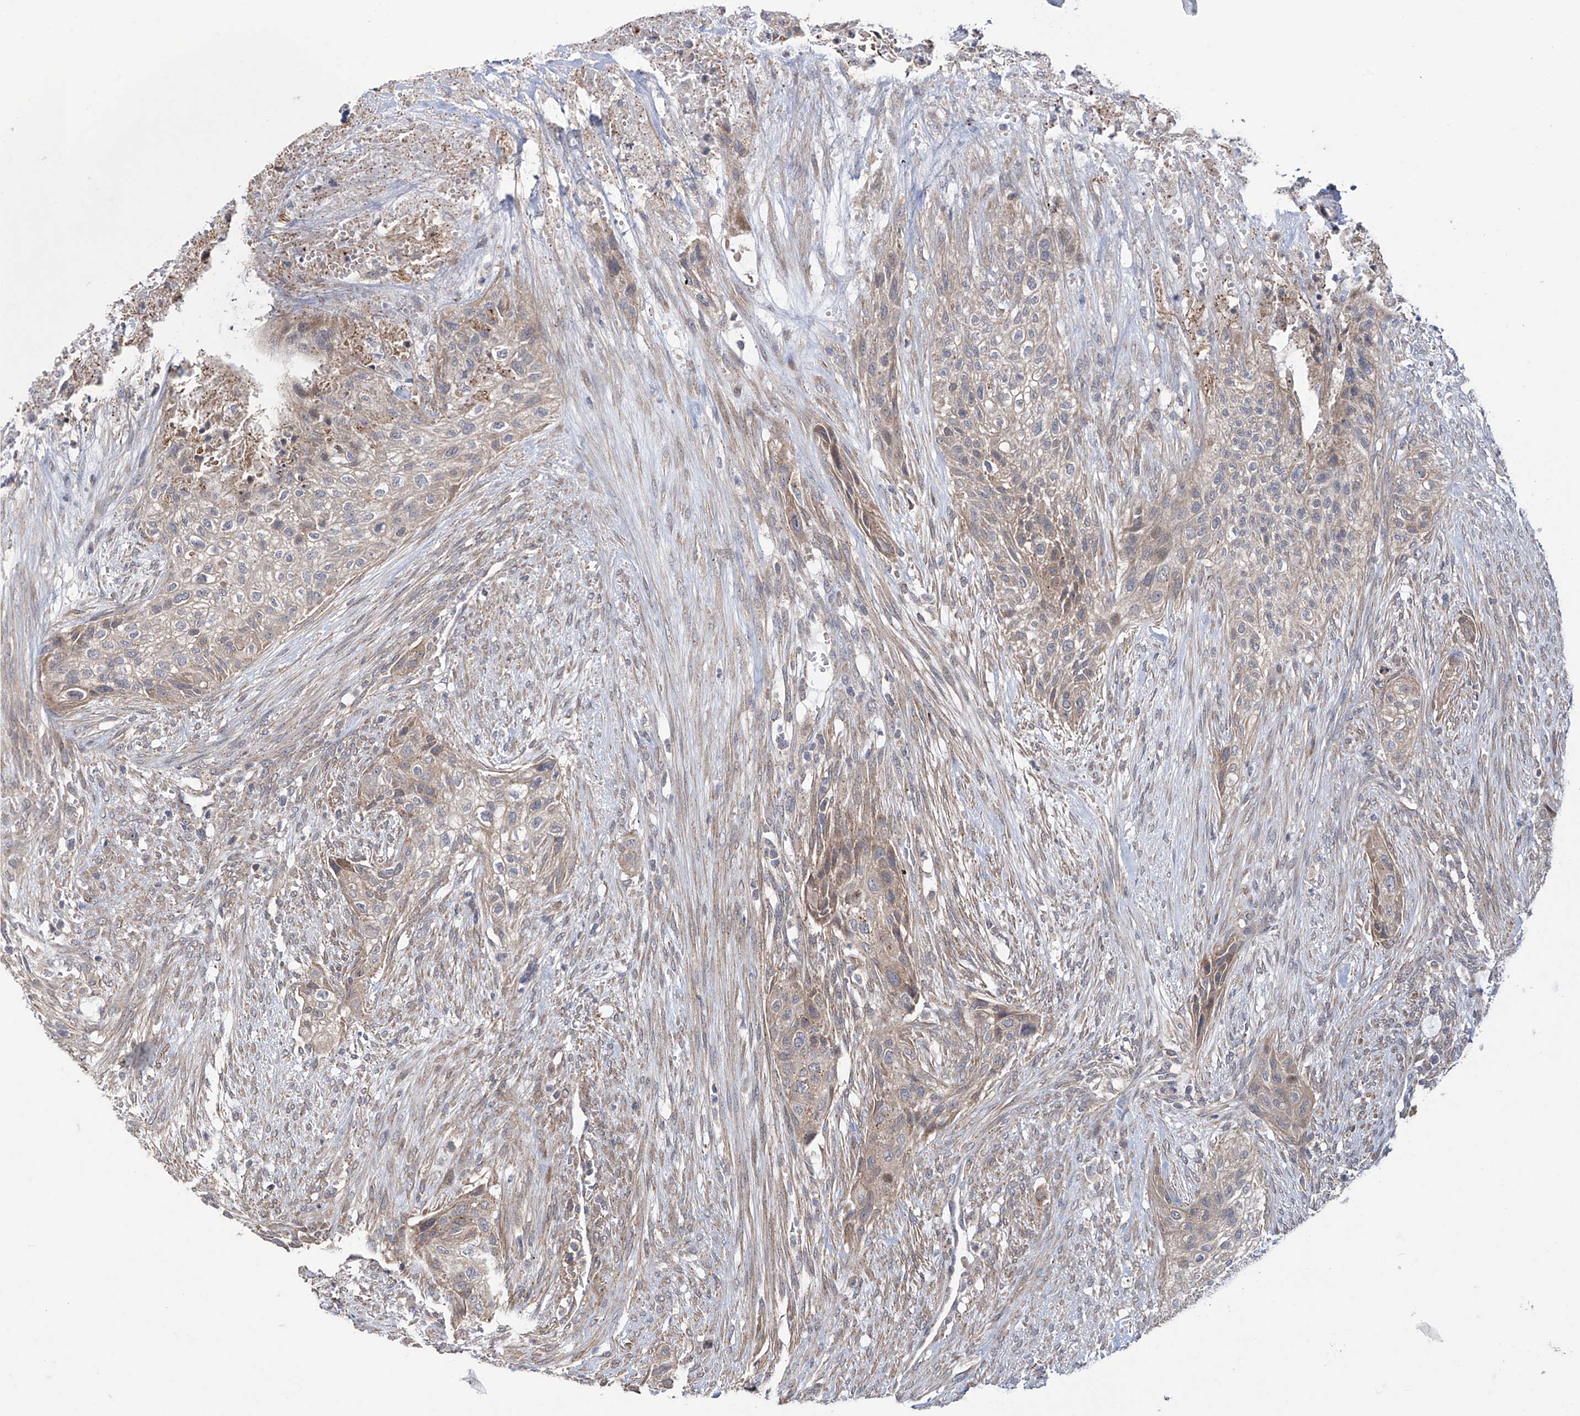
{"staining": {"intensity": "weak", "quantity": "25%-75%", "location": "cytoplasmic/membranous"}, "tissue": "urothelial cancer", "cell_type": "Tumor cells", "image_type": "cancer", "snomed": [{"axis": "morphology", "description": "Urothelial carcinoma, High grade"}, {"axis": "topography", "description": "Urinary bladder"}], "caption": "Human urothelial carcinoma (high-grade) stained for a protein (brown) shows weak cytoplasmic/membranous positive positivity in approximately 25%-75% of tumor cells.", "gene": "TRIM60", "patient": {"sex": "male", "age": 35}}